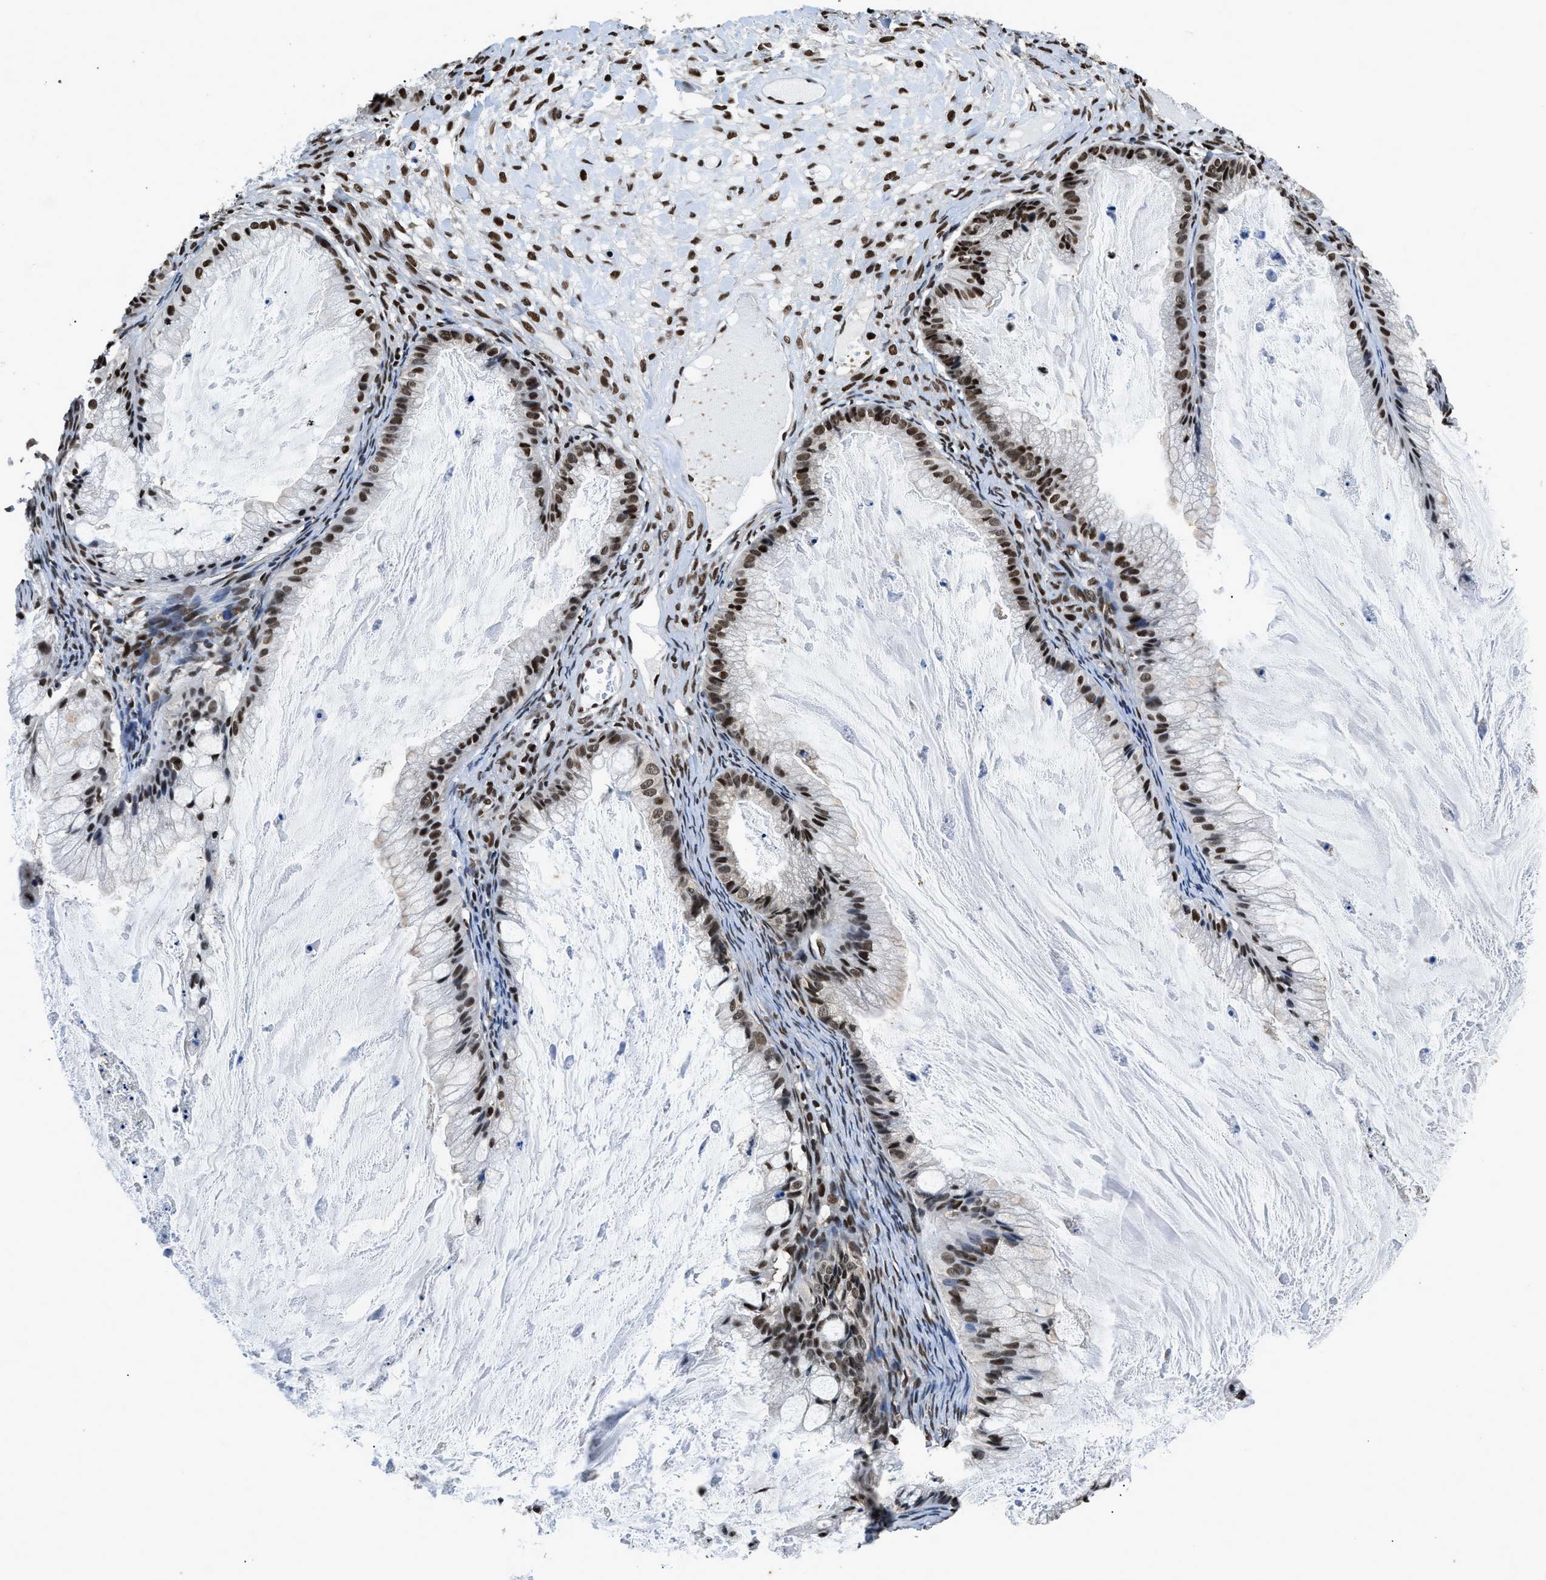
{"staining": {"intensity": "strong", "quantity": ">75%", "location": "nuclear"}, "tissue": "ovarian cancer", "cell_type": "Tumor cells", "image_type": "cancer", "snomed": [{"axis": "morphology", "description": "Cystadenocarcinoma, mucinous, NOS"}, {"axis": "topography", "description": "Ovary"}], "caption": "Immunohistochemical staining of human ovarian cancer displays high levels of strong nuclear protein positivity in approximately >75% of tumor cells. Immunohistochemistry (ihc) stains the protein of interest in brown and the nuclei are stained blue.", "gene": "HNRNPH2", "patient": {"sex": "female", "age": 57}}